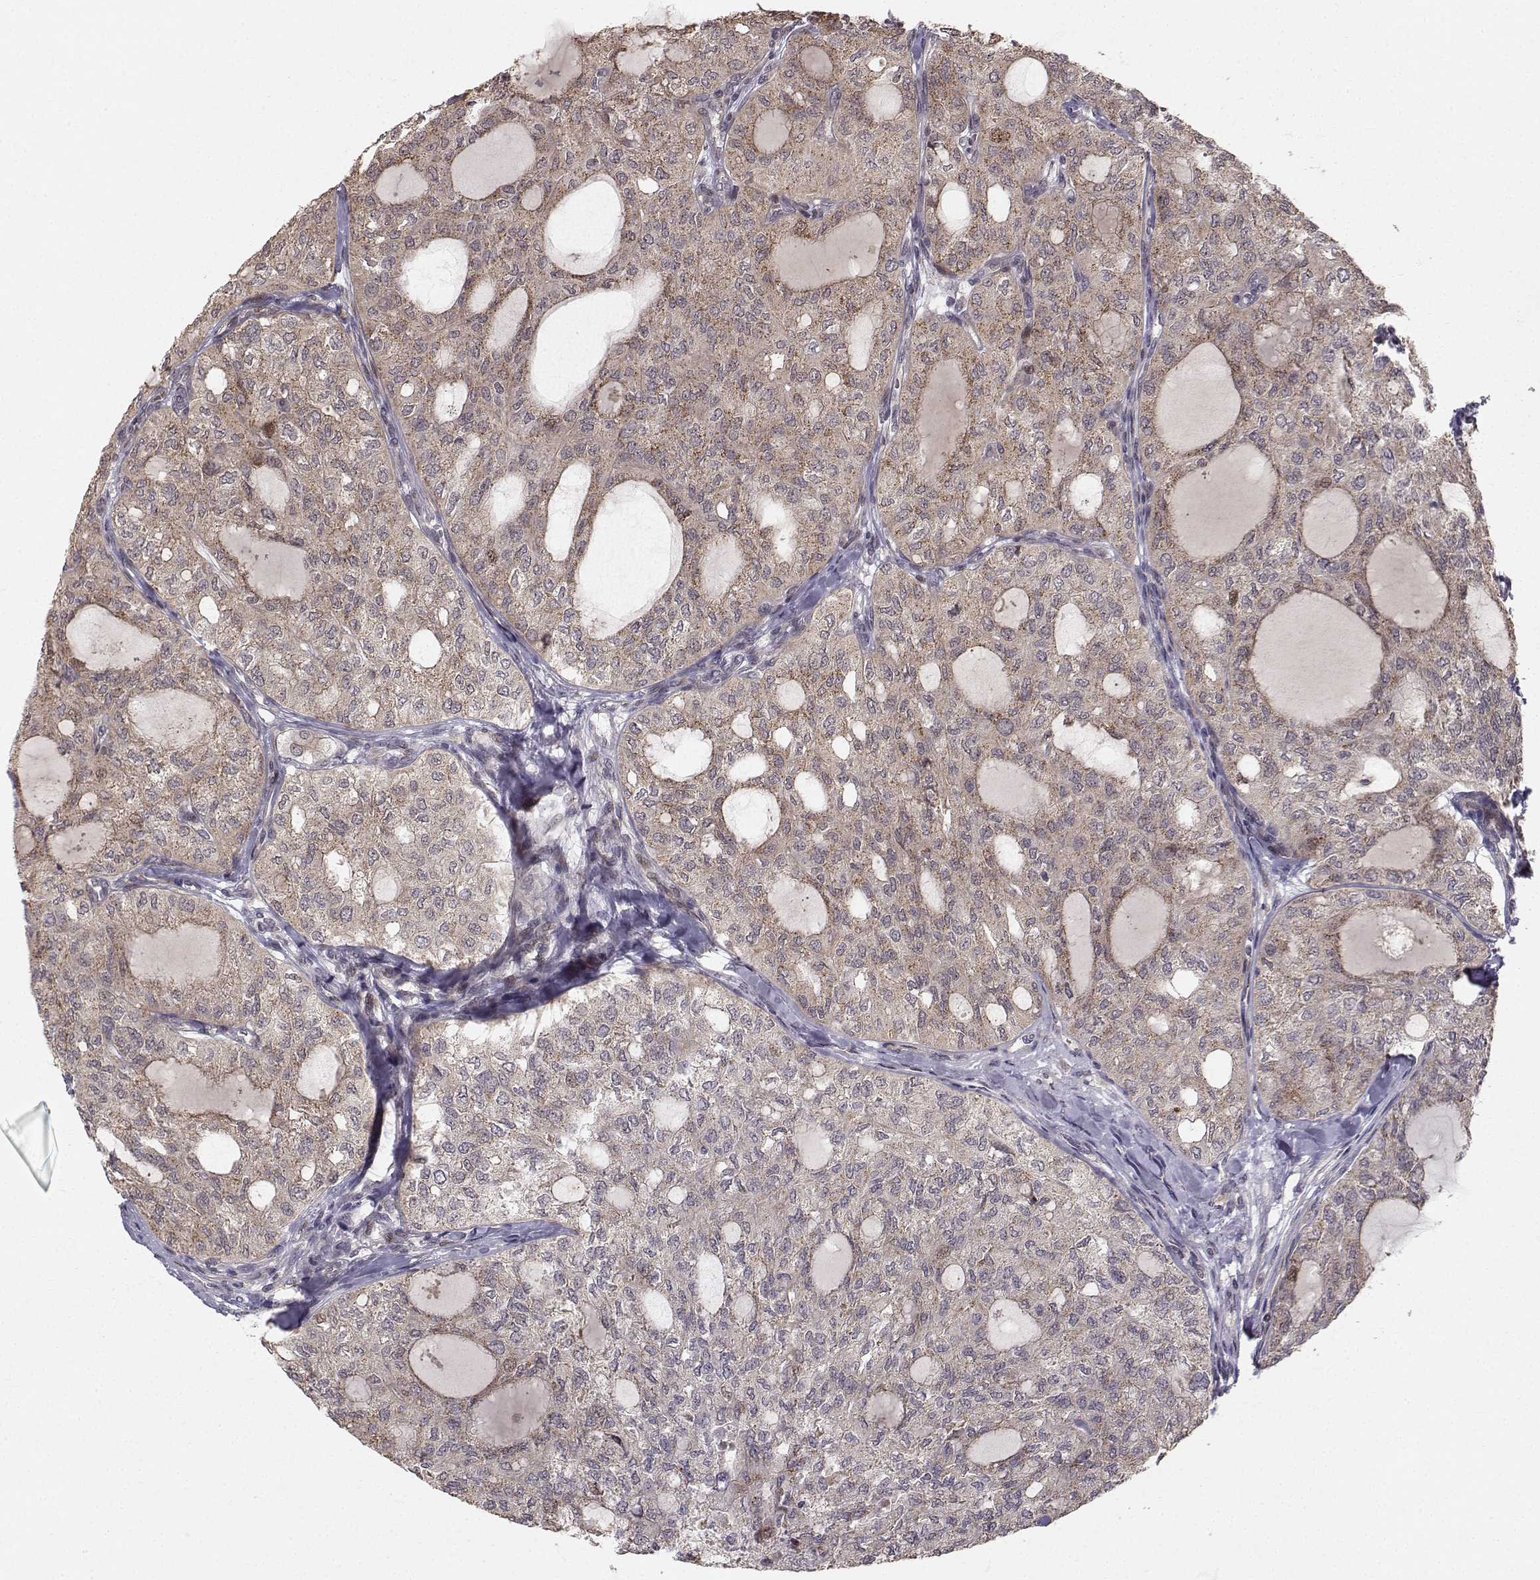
{"staining": {"intensity": "weak", "quantity": "25%-75%", "location": "cytoplasmic/membranous"}, "tissue": "thyroid cancer", "cell_type": "Tumor cells", "image_type": "cancer", "snomed": [{"axis": "morphology", "description": "Follicular adenoma carcinoma, NOS"}, {"axis": "topography", "description": "Thyroid gland"}], "caption": "Protein staining displays weak cytoplasmic/membranous expression in approximately 25%-75% of tumor cells in follicular adenoma carcinoma (thyroid). (Stains: DAB (3,3'-diaminobenzidine) in brown, nuclei in blue, Microscopy: brightfield microscopy at high magnification).", "gene": "APC", "patient": {"sex": "male", "age": 75}}